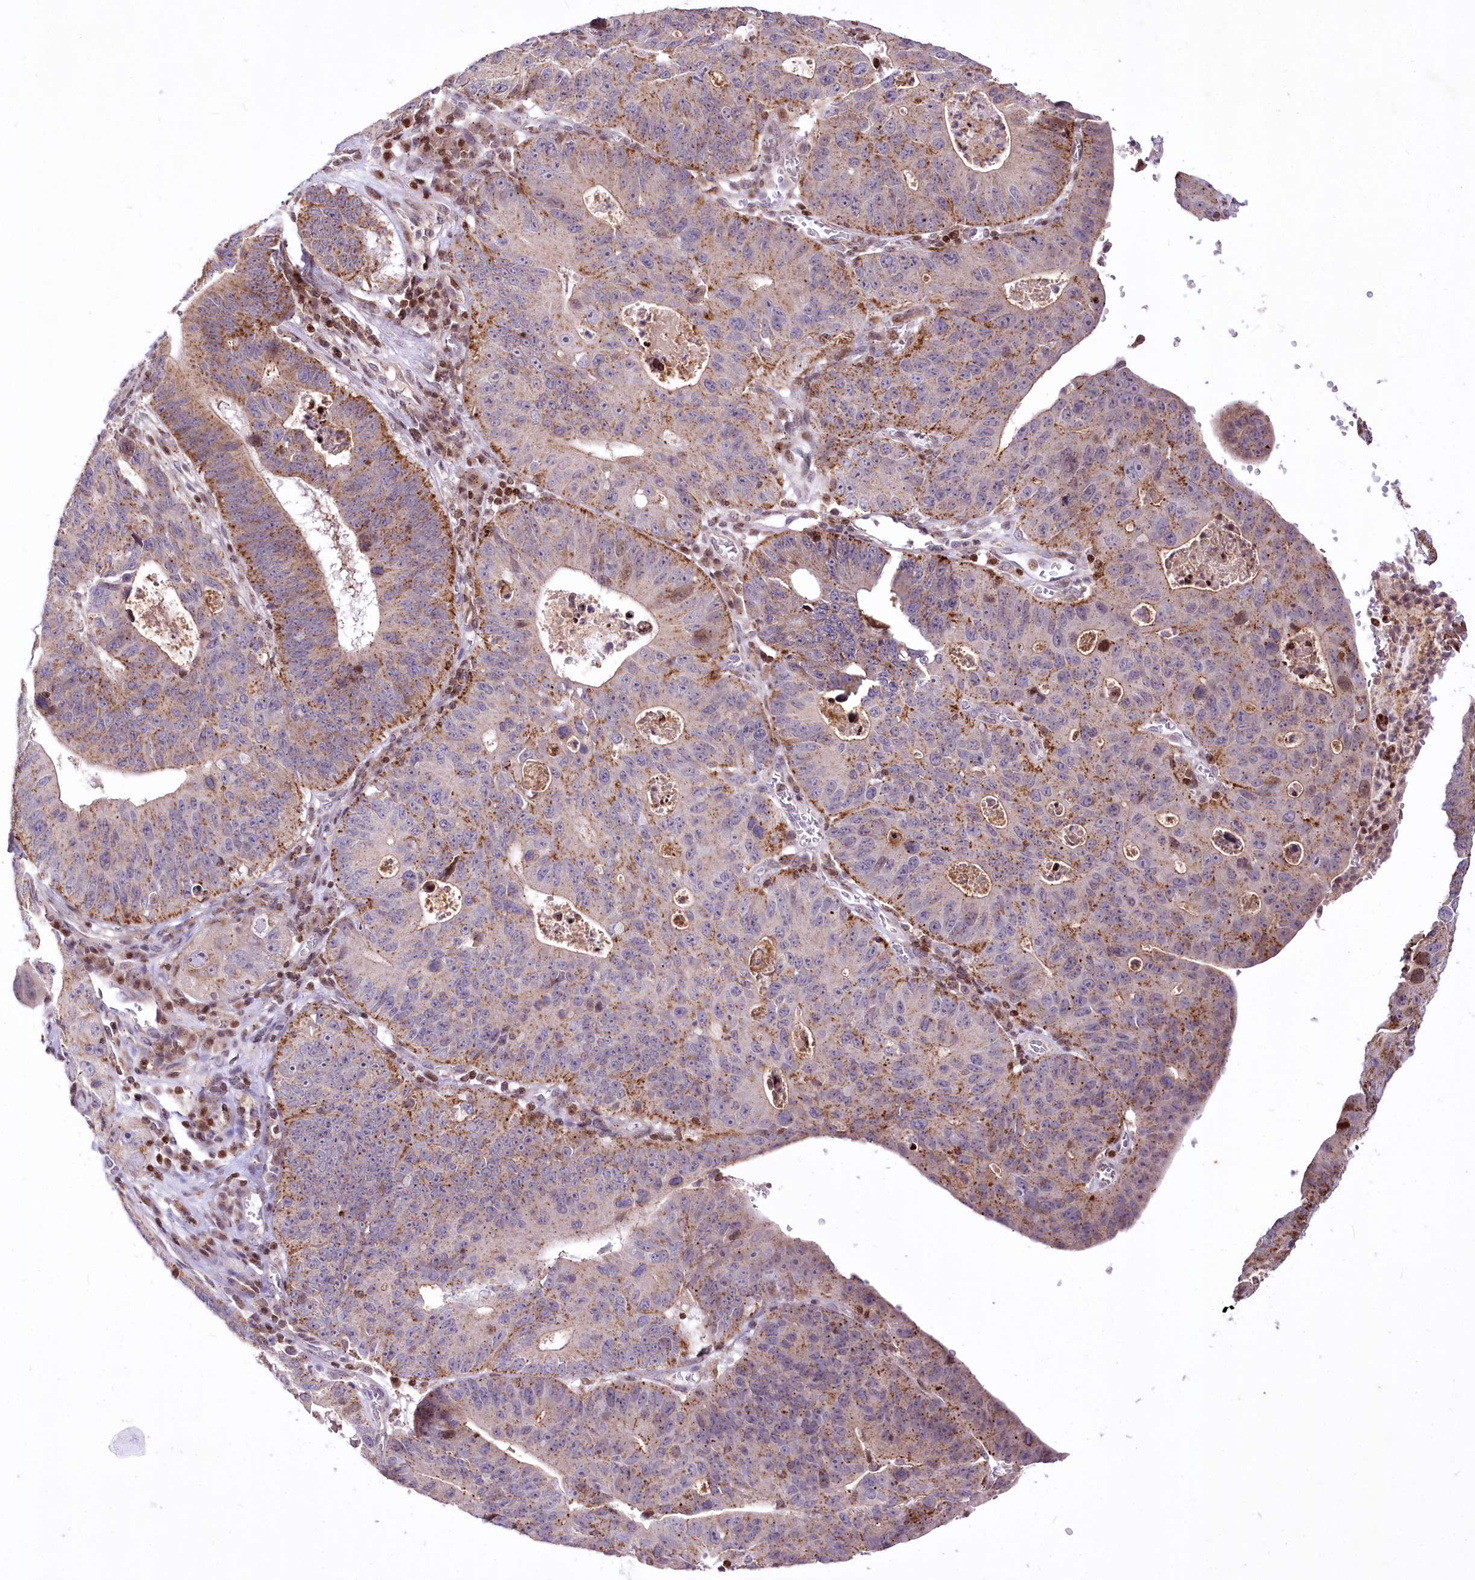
{"staining": {"intensity": "moderate", "quantity": ">75%", "location": "cytoplasmic/membranous"}, "tissue": "stomach cancer", "cell_type": "Tumor cells", "image_type": "cancer", "snomed": [{"axis": "morphology", "description": "Adenocarcinoma, NOS"}, {"axis": "topography", "description": "Stomach"}], "caption": "IHC photomicrograph of human stomach adenocarcinoma stained for a protein (brown), which reveals medium levels of moderate cytoplasmic/membranous staining in about >75% of tumor cells.", "gene": "ZFYVE27", "patient": {"sex": "male", "age": 59}}